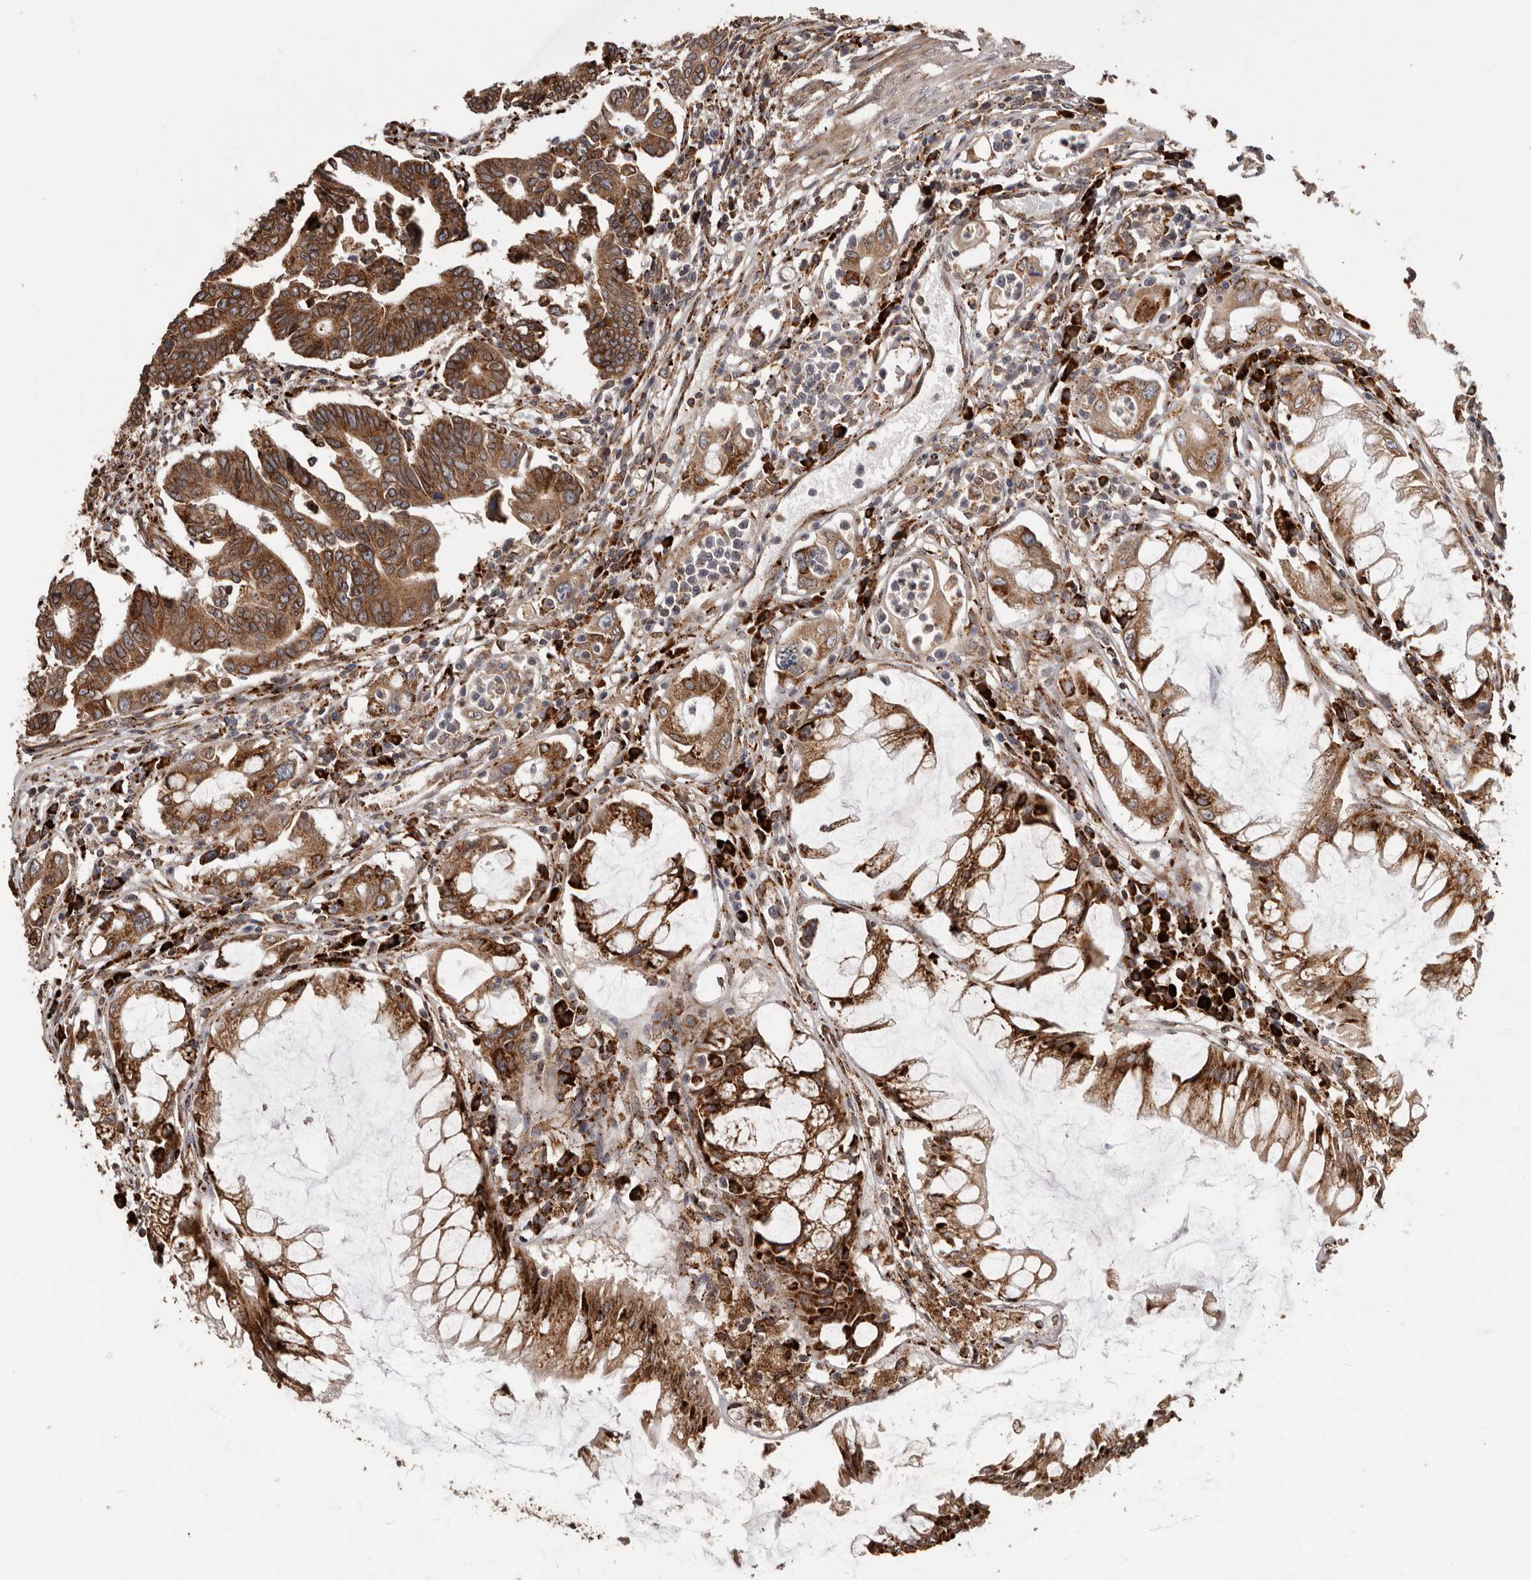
{"staining": {"intensity": "strong", "quantity": ">75%", "location": "cytoplasmic/membranous"}, "tissue": "colorectal cancer", "cell_type": "Tumor cells", "image_type": "cancer", "snomed": [{"axis": "morphology", "description": "Adenocarcinoma, NOS"}, {"axis": "topography", "description": "Rectum"}], "caption": "A high amount of strong cytoplasmic/membranous staining is seen in approximately >75% of tumor cells in colorectal adenocarcinoma tissue.", "gene": "NUP43", "patient": {"sex": "female", "age": 65}}